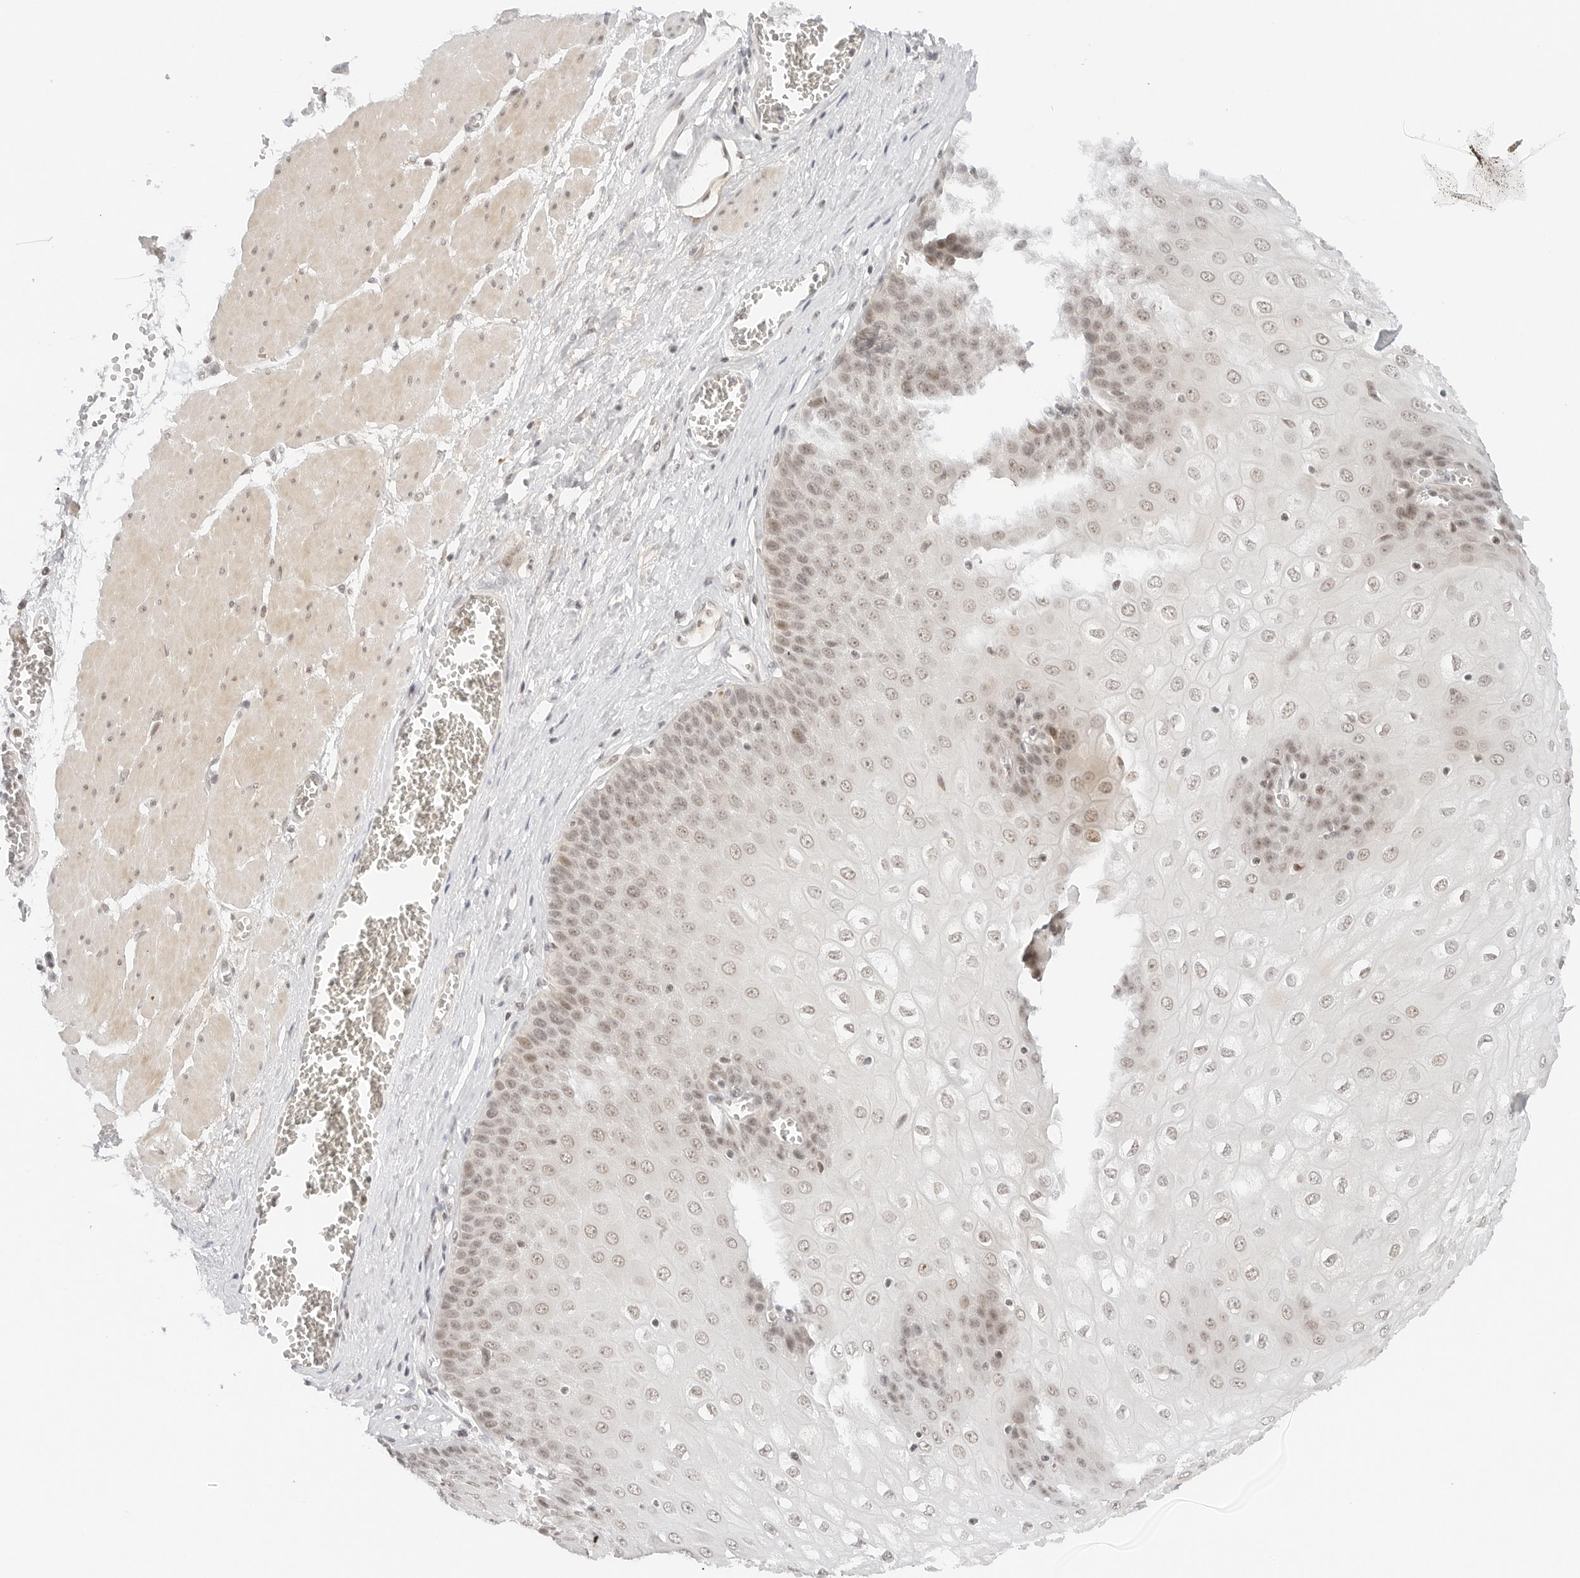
{"staining": {"intensity": "weak", "quantity": "<25%", "location": "cytoplasmic/membranous,nuclear"}, "tissue": "esophagus", "cell_type": "Squamous epithelial cells", "image_type": "normal", "snomed": [{"axis": "morphology", "description": "Normal tissue, NOS"}, {"axis": "topography", "description": "Esophagus"}], "caption": "Protein analysis of unremarkable esophagus shows no significant expression in squamous epithelial cells.", "gene": "NEO1", "patient": {"sex": "male", "age": 60}}